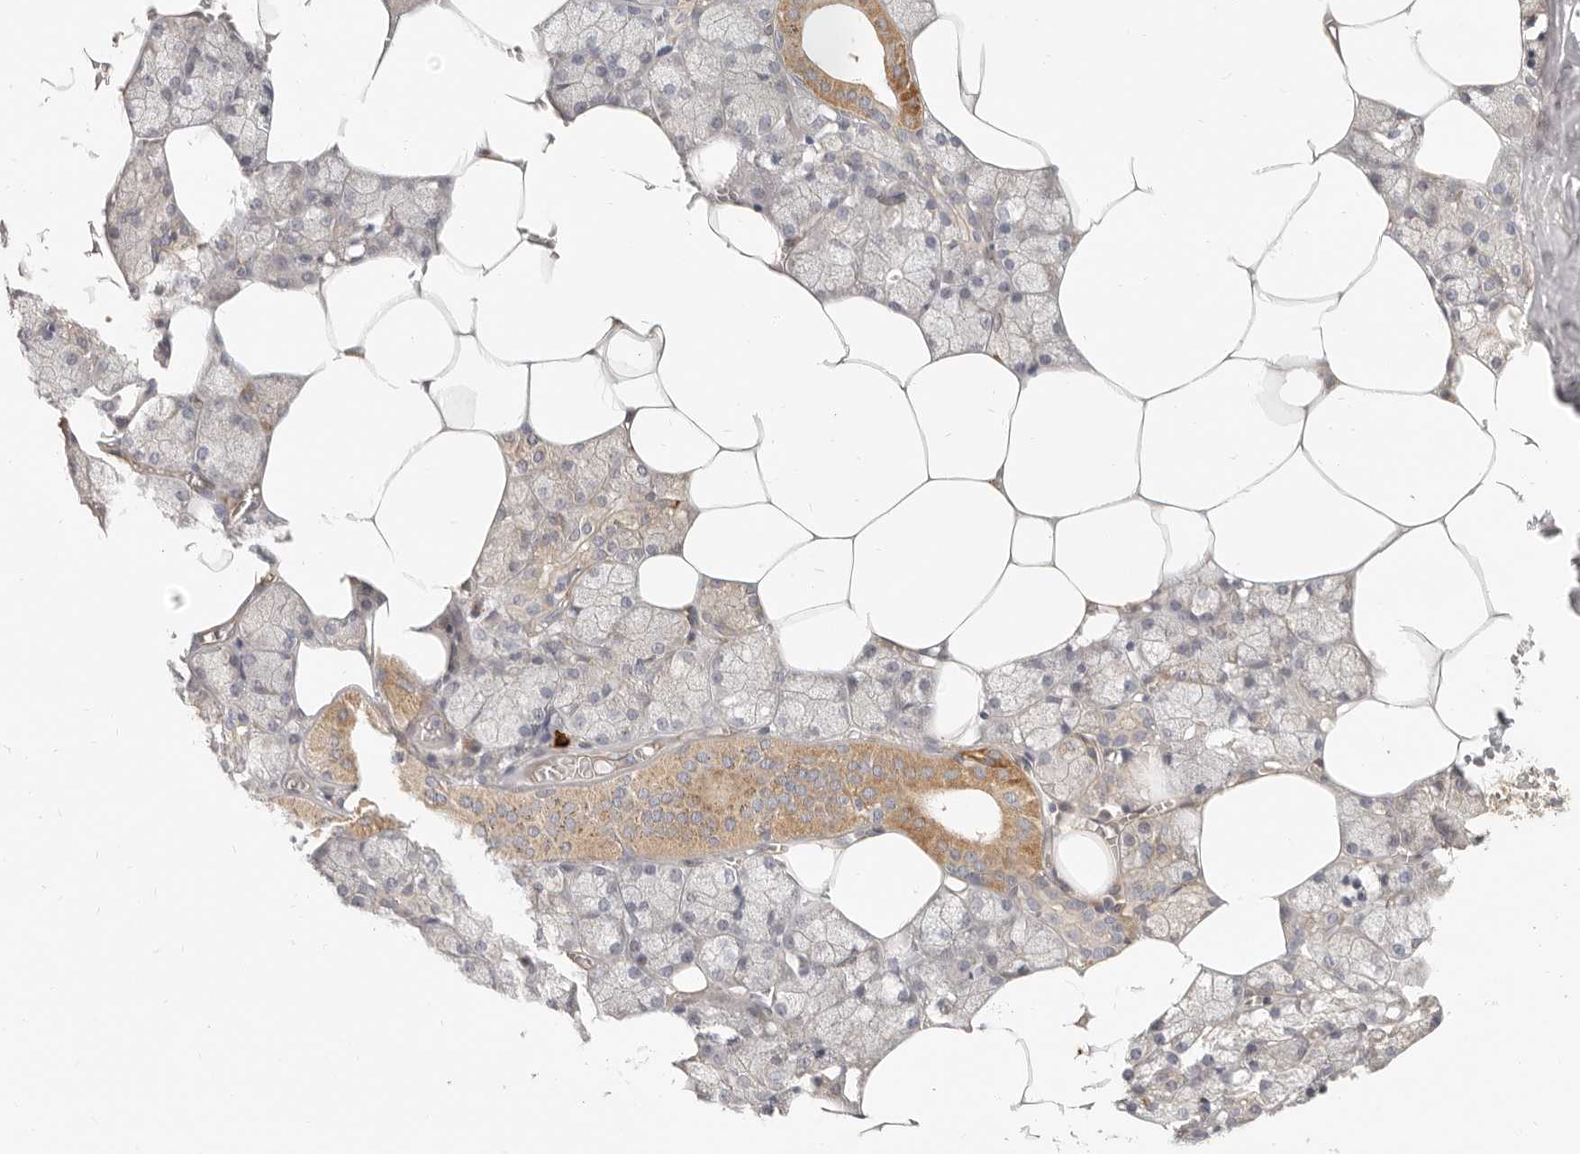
{"staining": {"intensity": "moderate", "quantity": "25%-75%", "location": "cytoplasmic/membranous"}, "tissue": "salivary gland", "cell_type": "Glandular cells", "image_type": "normal", "snomed": [{"axis": "morphology", "description": "Normal tissue, NOS"}, {"axis": "topography", "description": "Salivary gland"}], "caption": "Immunohistochemical staining of benign human salivary gland shows moderate cytoplasmic/membranous protein staining in about 25%-75% of glandular cells. Using DAB (brown) and hematoxylin (blue) stains, captured at high magnification using brightfield microscopy.", "gene": "SPRING1", "patient": {"sex": "male", "age": 62}}